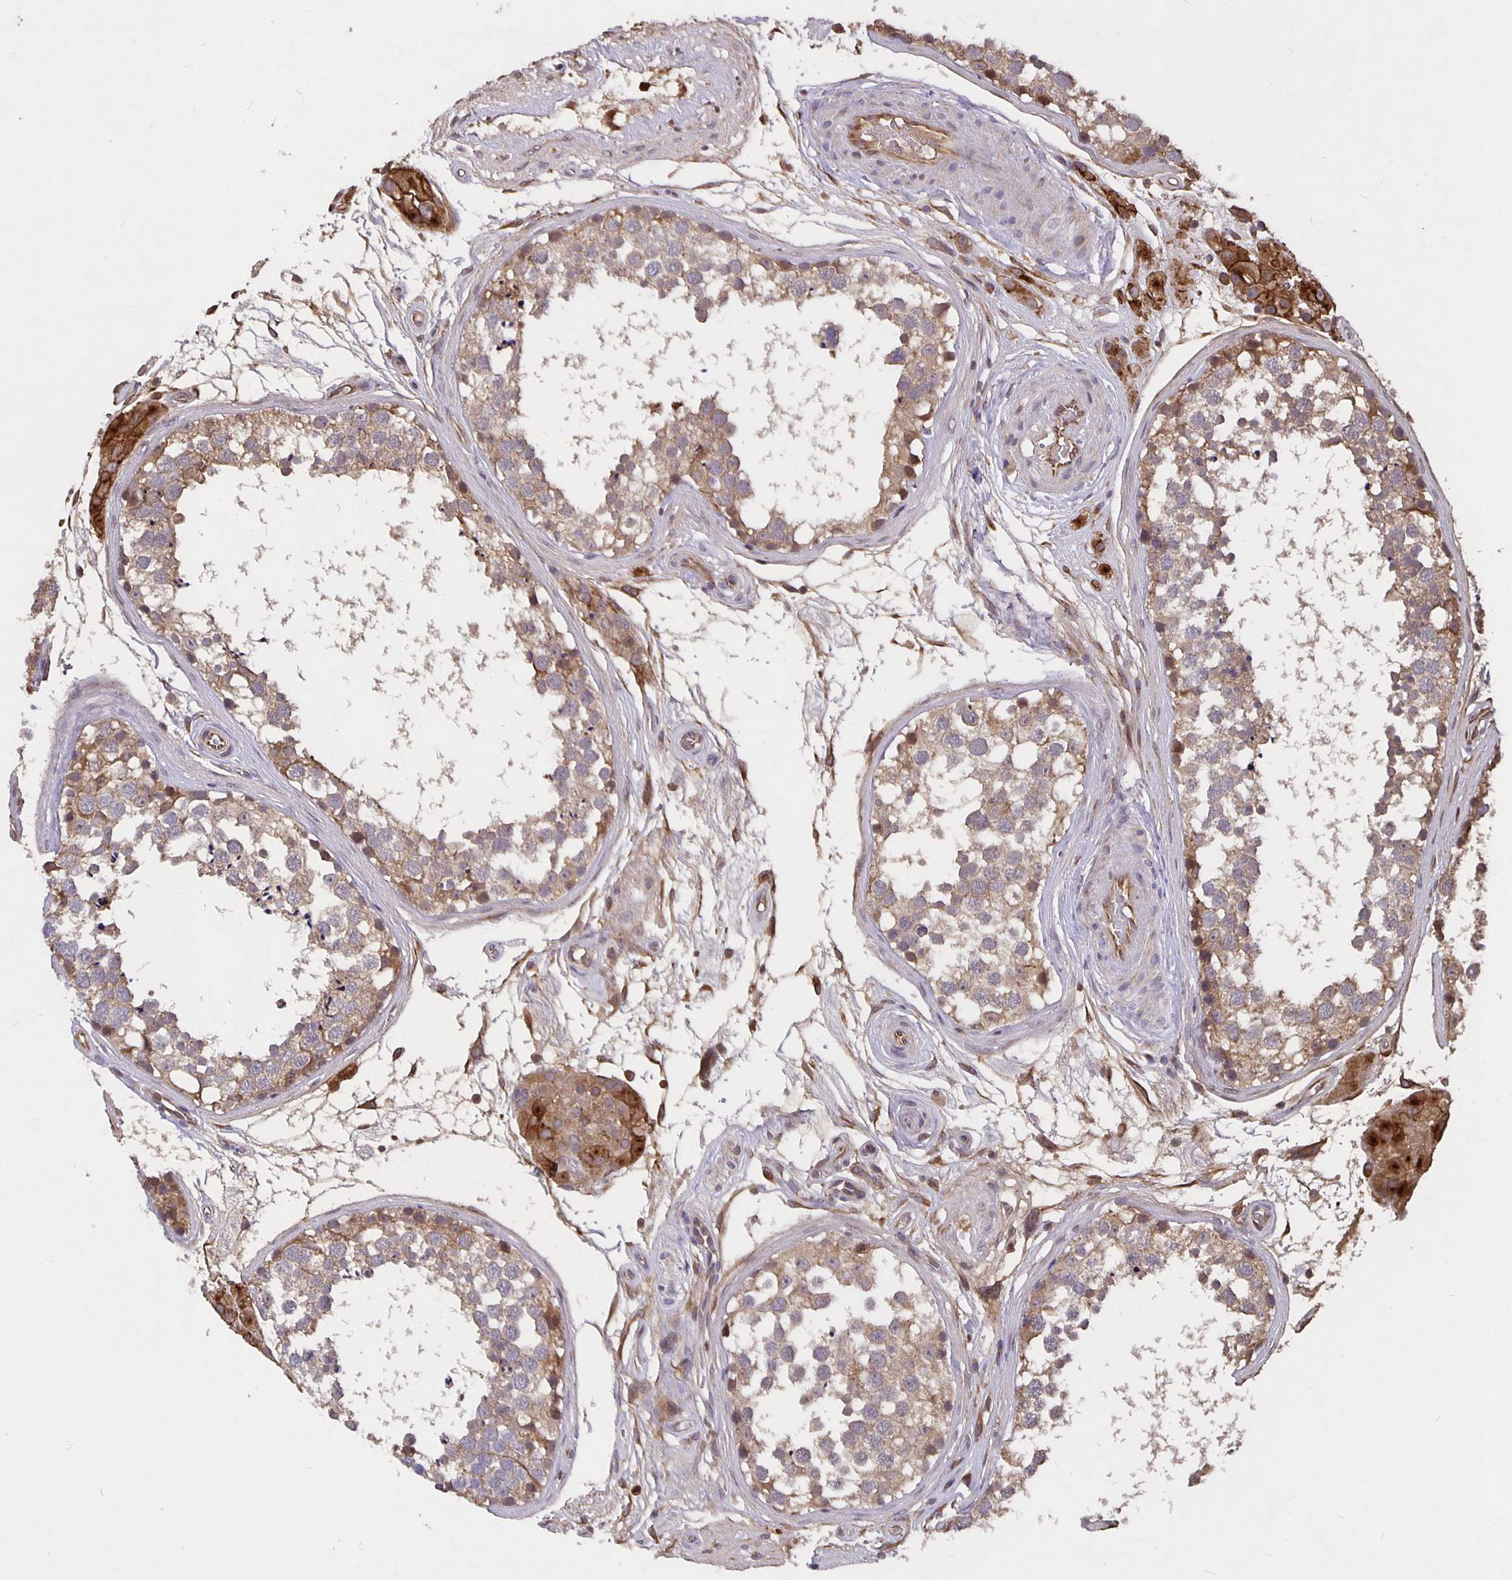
{"staining": {"intensity": "weak", "quantity": "25%-75%", "location": "cytoplasmic/membranous"}, "tissue": "testis", "cell_type": "Cells in seminiferous ducts", "image_type": "normal", "snomed": [{"axis": "morphology", "description": "Normal tissue, NOS"}, {"axis": "morphology", "description": "Seminoma, NOS"}, {"axis": "topography", "description": "Testis"}], "caption": "Weak cytoplasmic/membranous positivity for a protein is seen in about 25%-75% of cells in seminiferous ducts of benign testis using immunohistochemistry (IHC).", "gene": "NOG", "patient": {"sex": "male", "age": 65}}